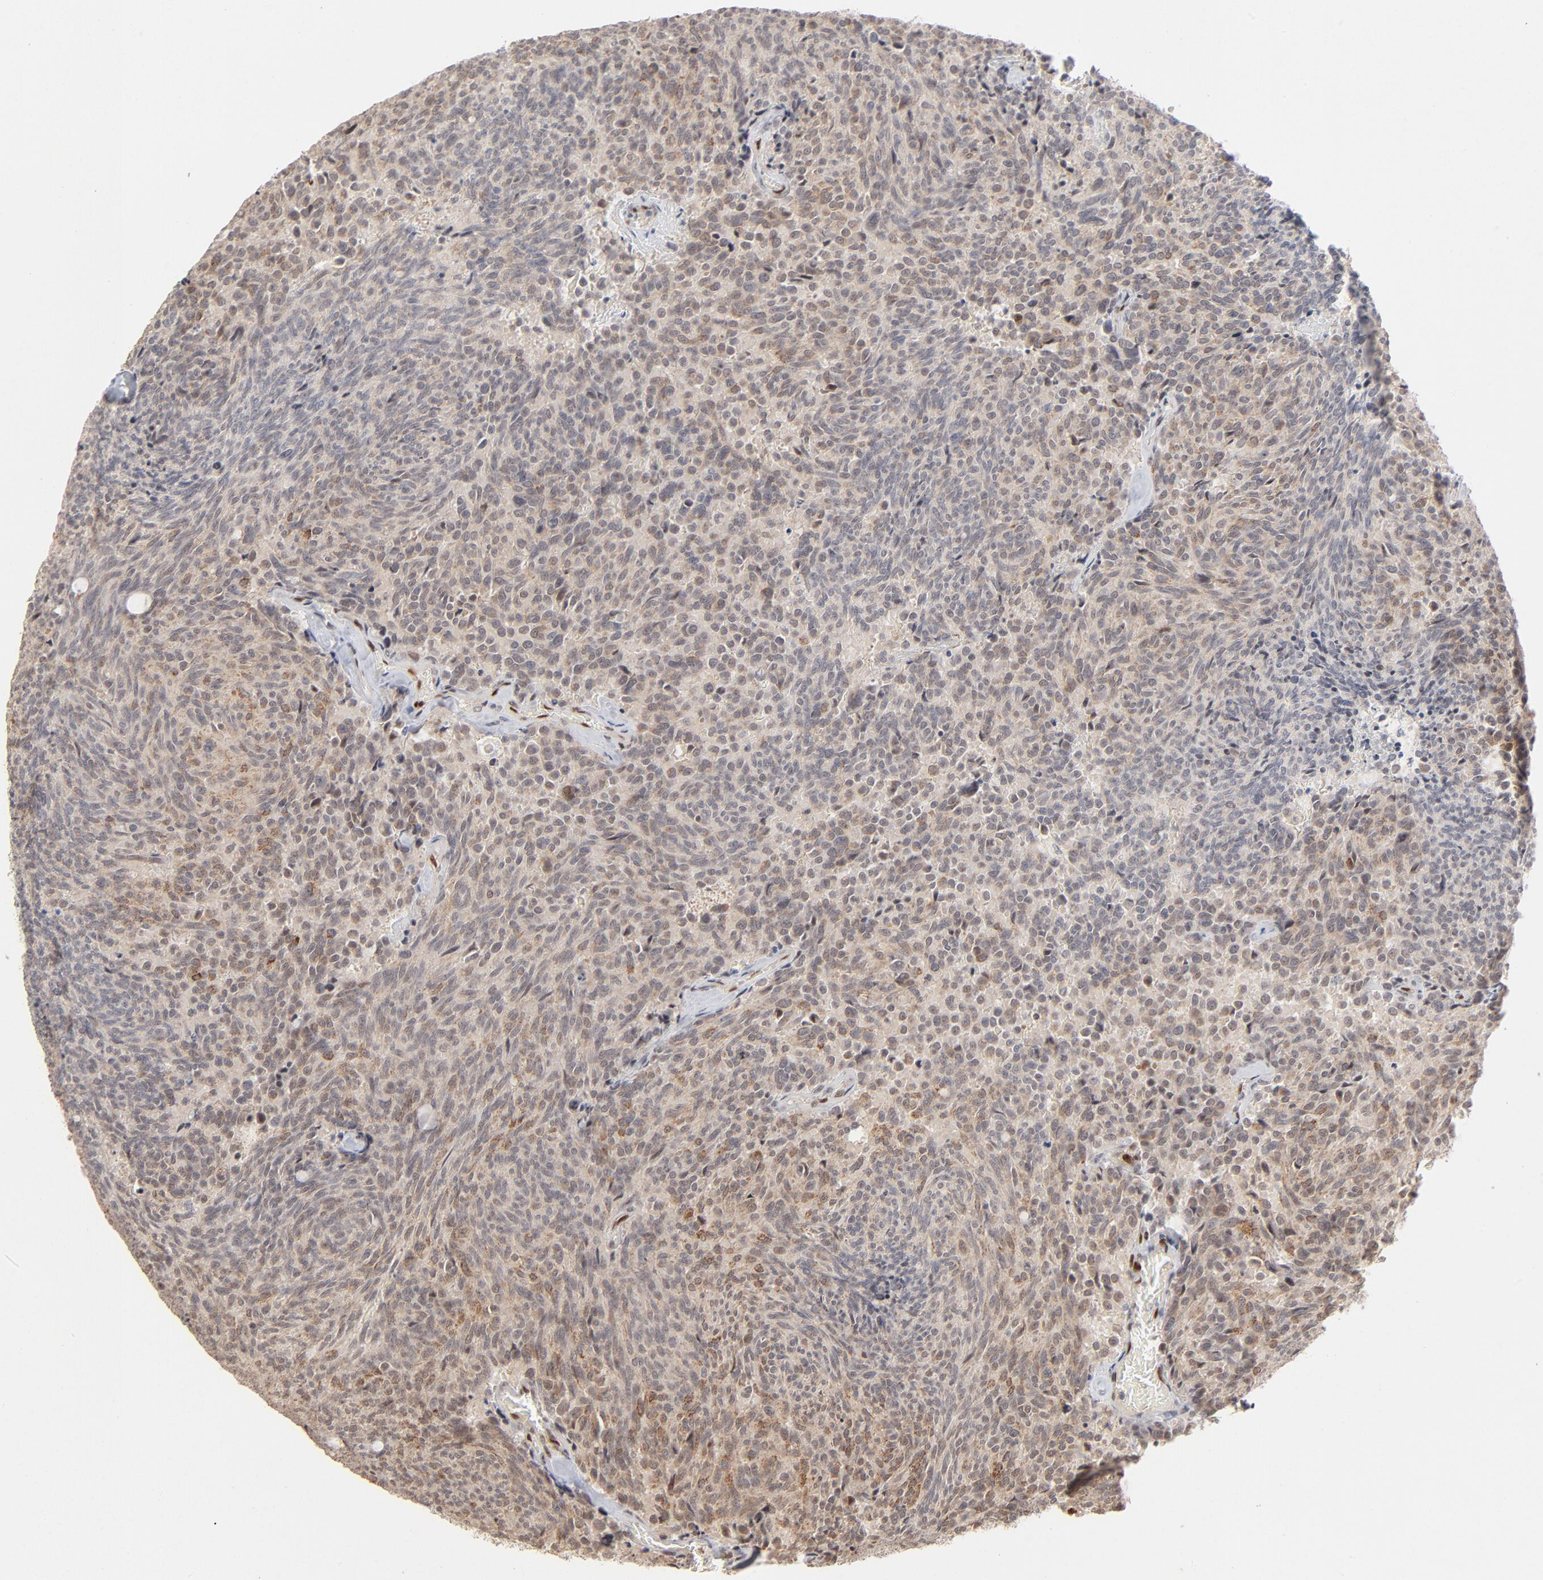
{"staining": {"intensity": "weak", "quantity": "<25%", "location": "cytoplasmic/membranous"}, "tissue": "carcinoid", "cell_type": "Tumor cells", "image_type": "cancer", "snomed": [{"axis": "morphology", "description": "Carcinoid, malignant, NOS"}, {"axis": "topography", "description": "Pancreas"}], "caption": "There is no significant positivity in tumor cells of carcinoid.", "gene": "NFIB", "patient": {"sex": "female", "age": 54}}